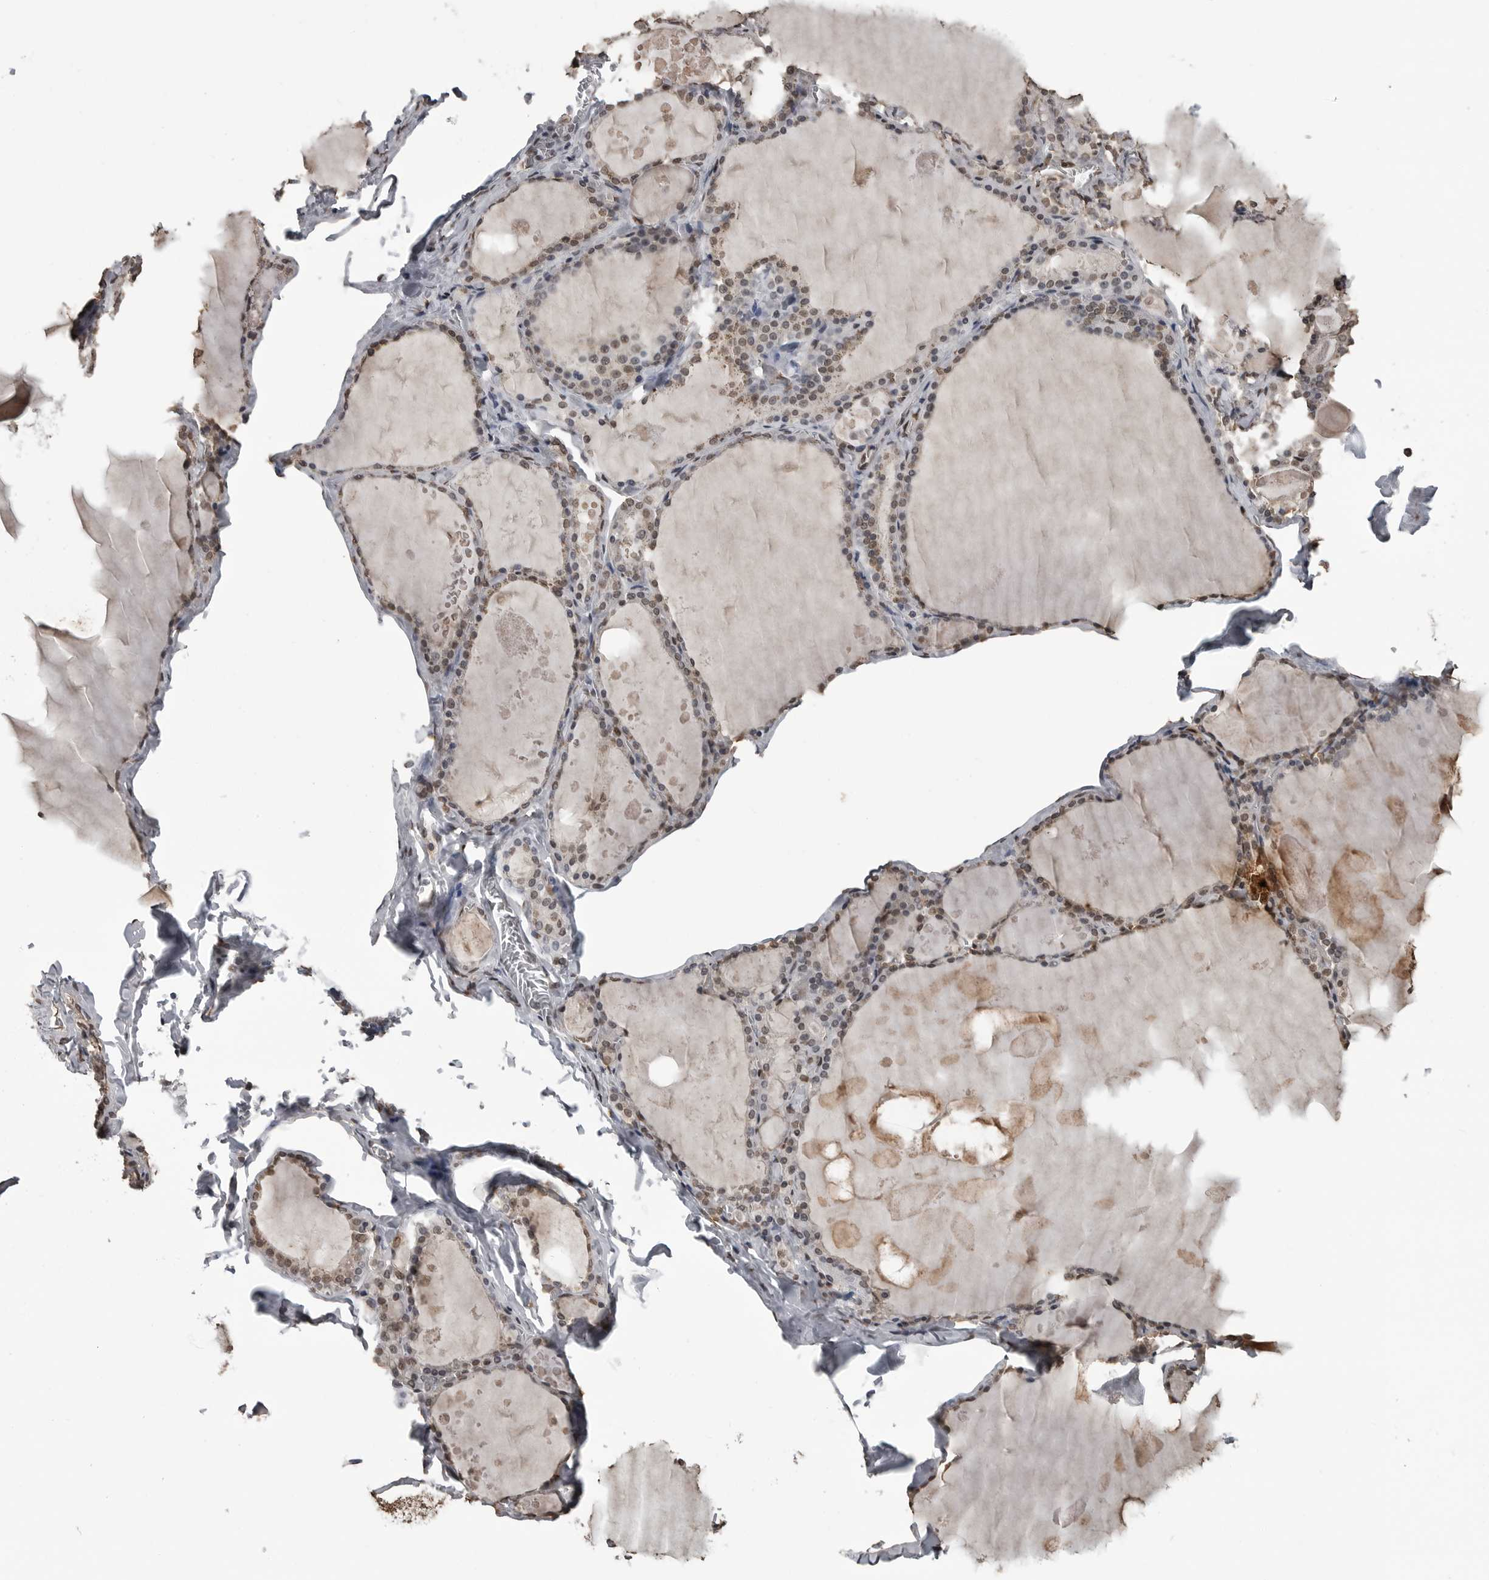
{"staining": {"intensity": "weak", "quantity": ">75%", "location": "nuclear"}, "tissue": "thyroid gland", "cell_type": "Glandular cells", "image_type": "normal", "snomed": [{"axis": "morphology", "description": "Normal tissue, NOS"}, {"axis": "topography", "description": "Thyroid gland"}], "caption": "A brown stain highlights weak nuclear positivity of a protein in glandular cells of normal thyroid gland. The staining was performed using DAB, with brown indicating positive protein expression. Nuclei are stained blue with hematoxylin.", "gene": "SMAD2", "patient": {"sex": "male", "age": 56}}